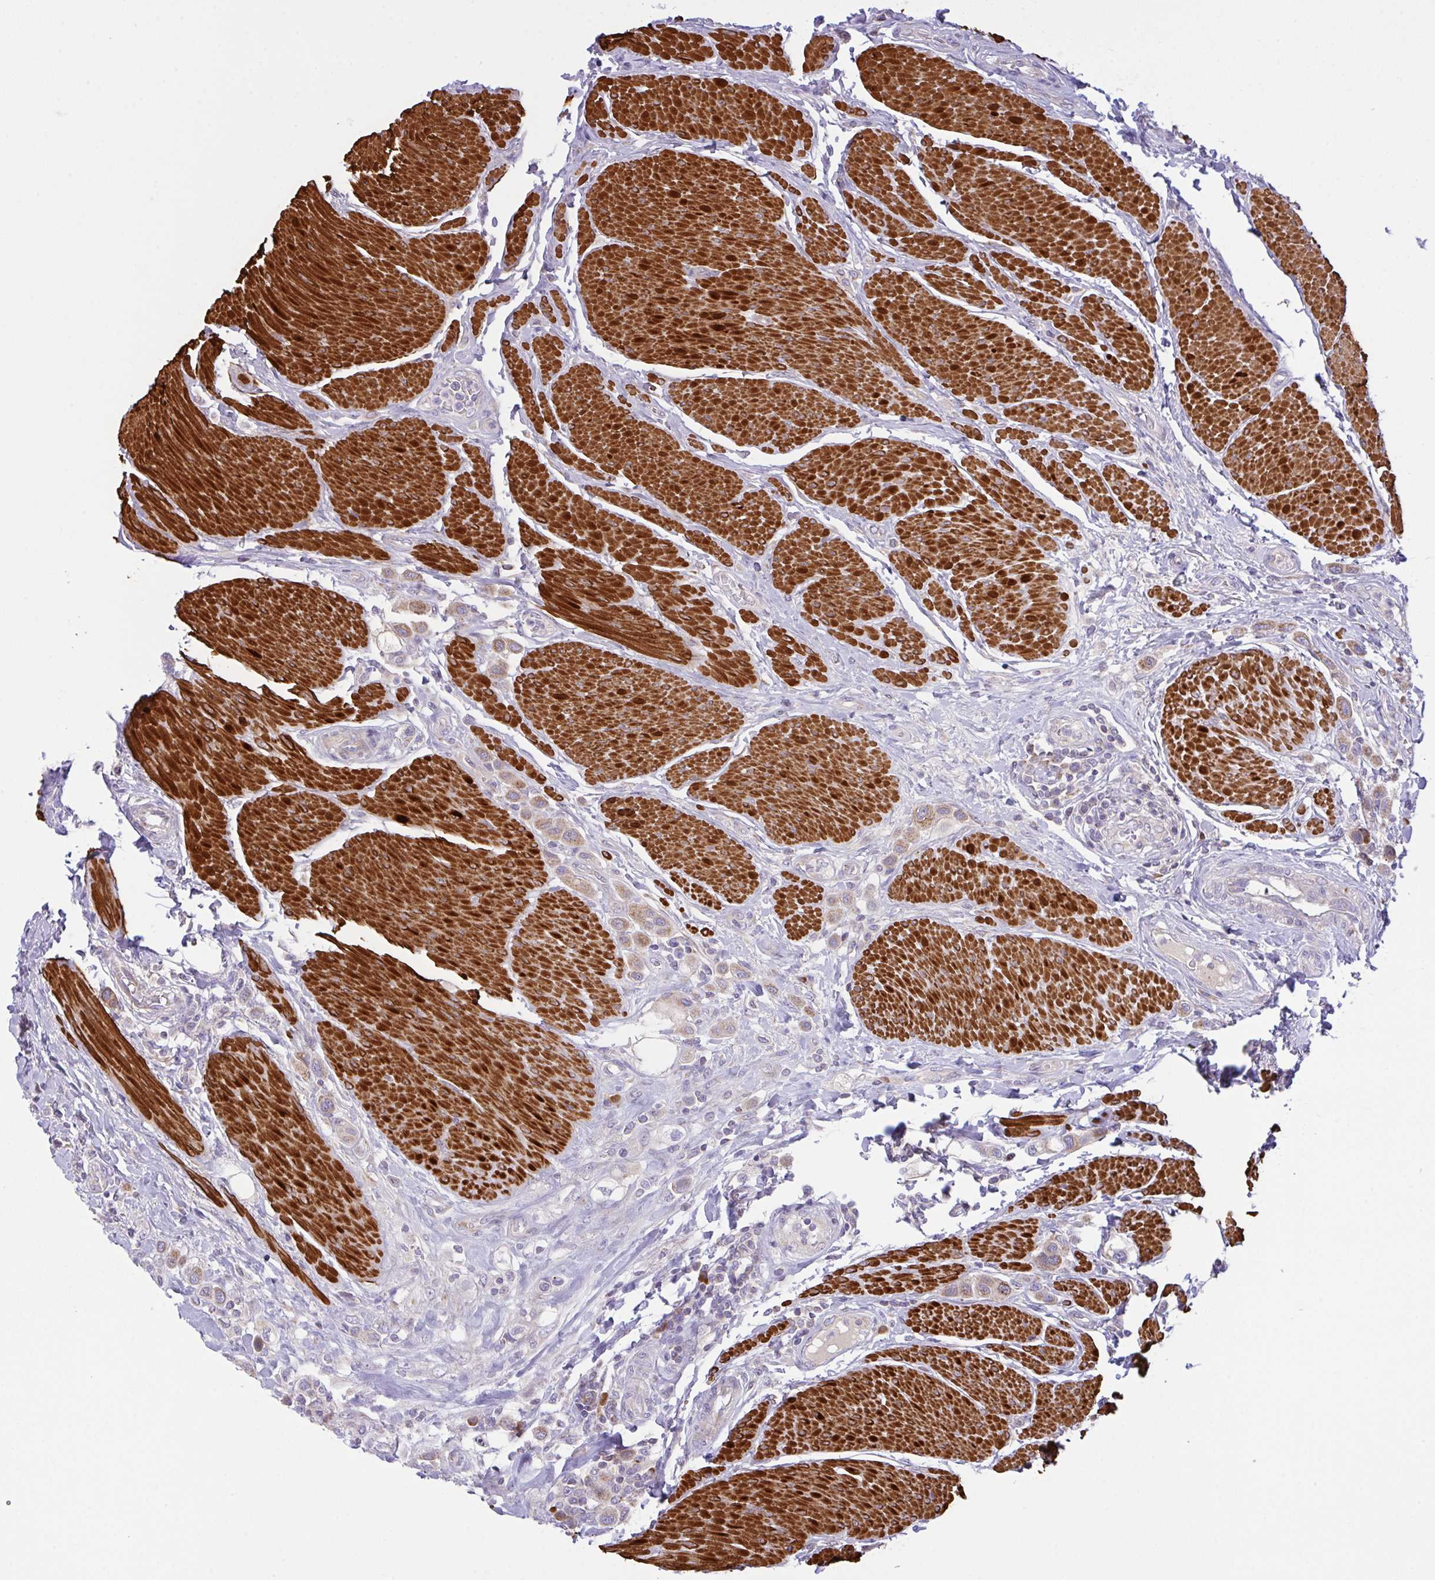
{"staining": {"intensity": "weak", "quantity": ">75%", "location": "cytoplasmic/membranous"}, "tissue": "urothelial cancer", "cell_type": "Tumor cells", "image_type": "cancer", "snomed": [{"axis": "morphology", "description": "Urothelial carcinoma, High grade"}, {"axis": "topography", "description": "Urinary bladder"}], "caption": "An immunohistochemistry photomicrograph of neoplastic tissue is shown. Protein staining in brown shows weak cytoplasmic/membranous positivity in high-grade urothelial carcinoma within tumor cells.", "gene": "CHDH", "patient": {"sex": "male", "age": 50}}